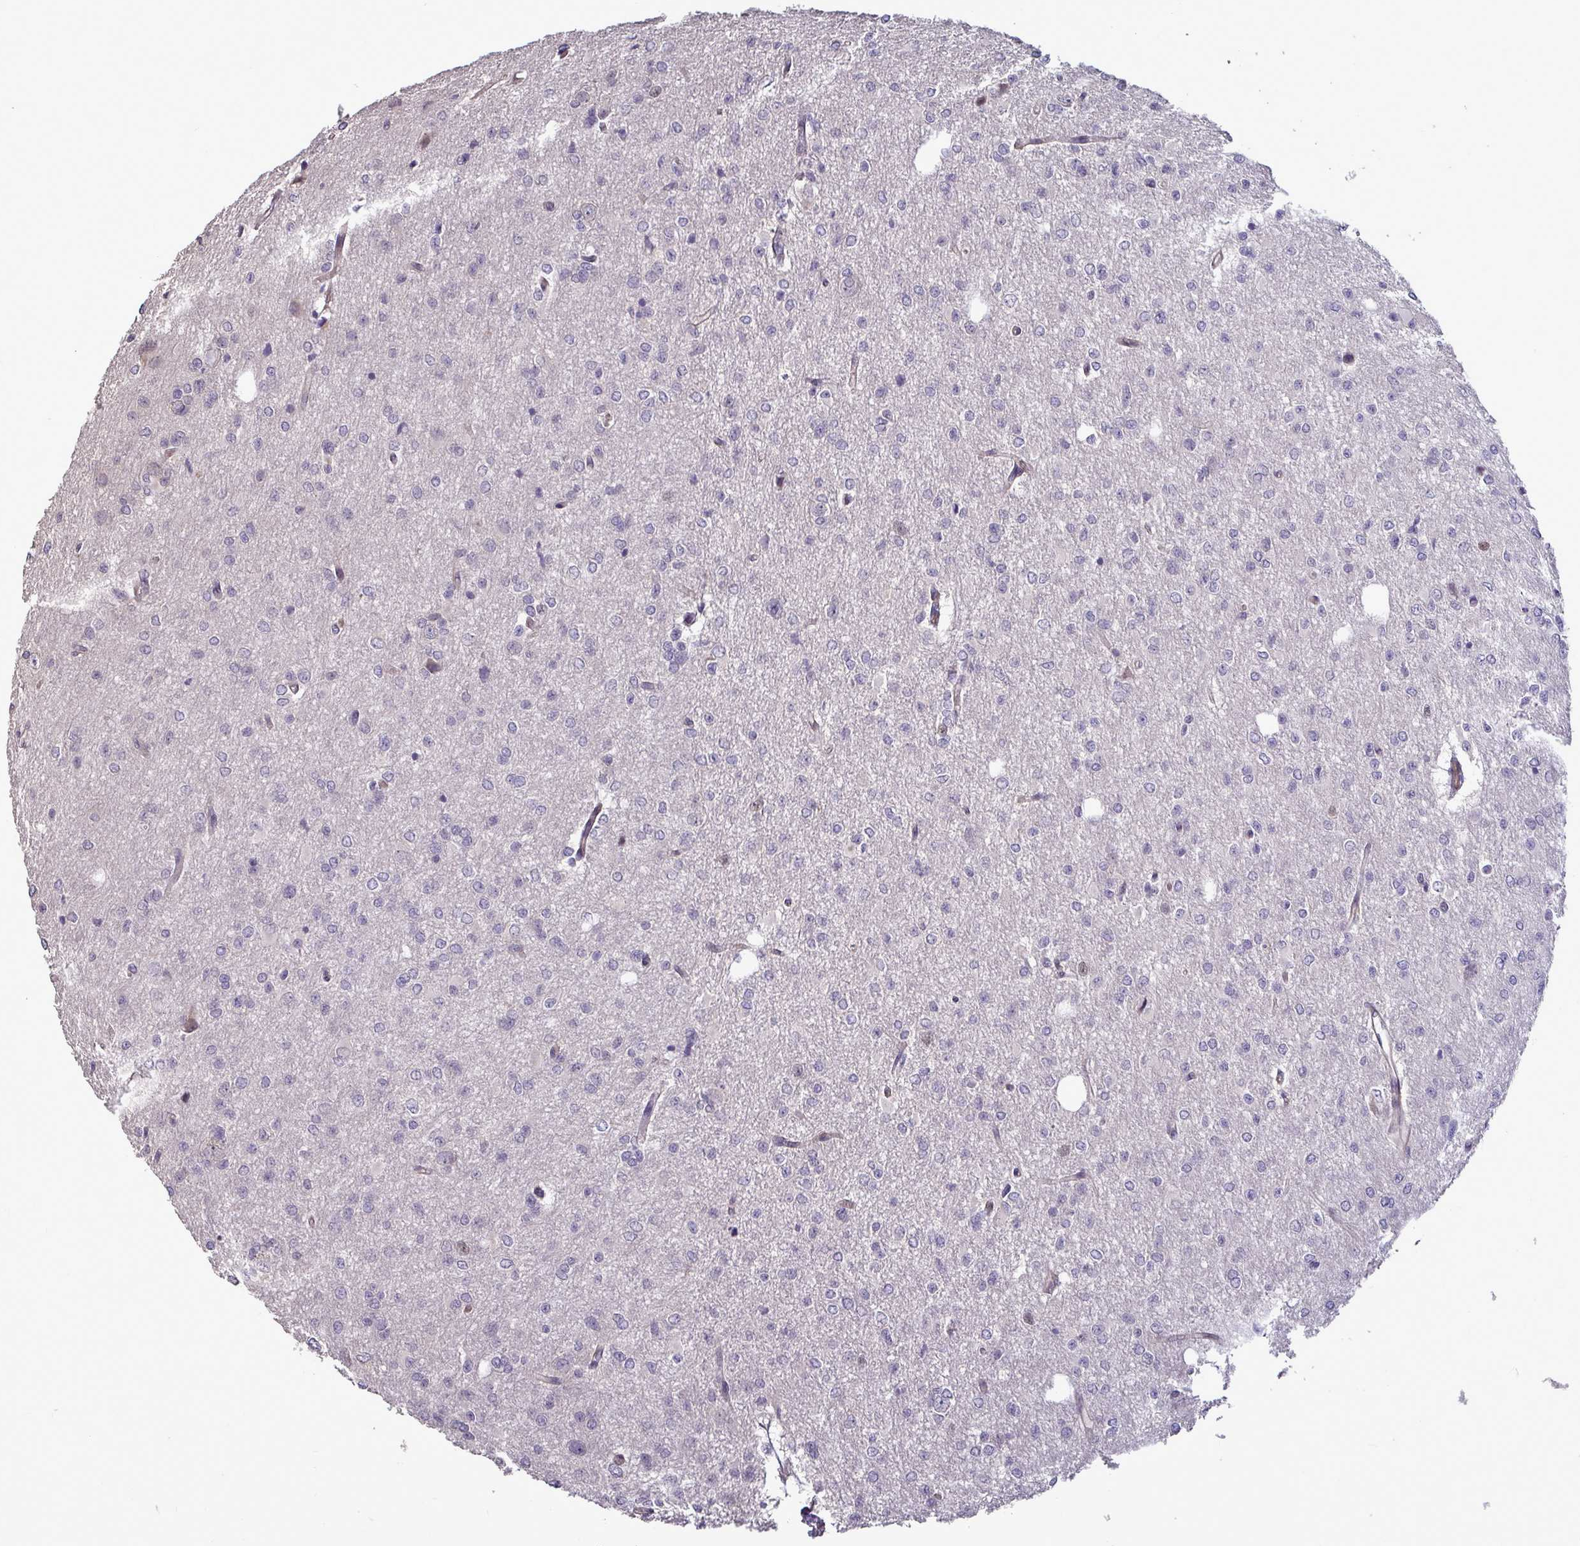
{"staining": {"intensity": "weak", "quantity": "<25%", "location": "nuclear"}, "tissue": "glioma", "cell_type": "Tumor cells", "image_type": "cancer", "snomed": [{"axis": "morphology", "description": "Glioma, malignant, Low grade"}, {"axis": "topography", "description": "Brain"}], "caption": "Malignant glioma (low-grade) stained for a protein using IHC reveals no positivity tumor cells.", "gene": "IPO5", "patient": {"sex": "male", "age": 26}}